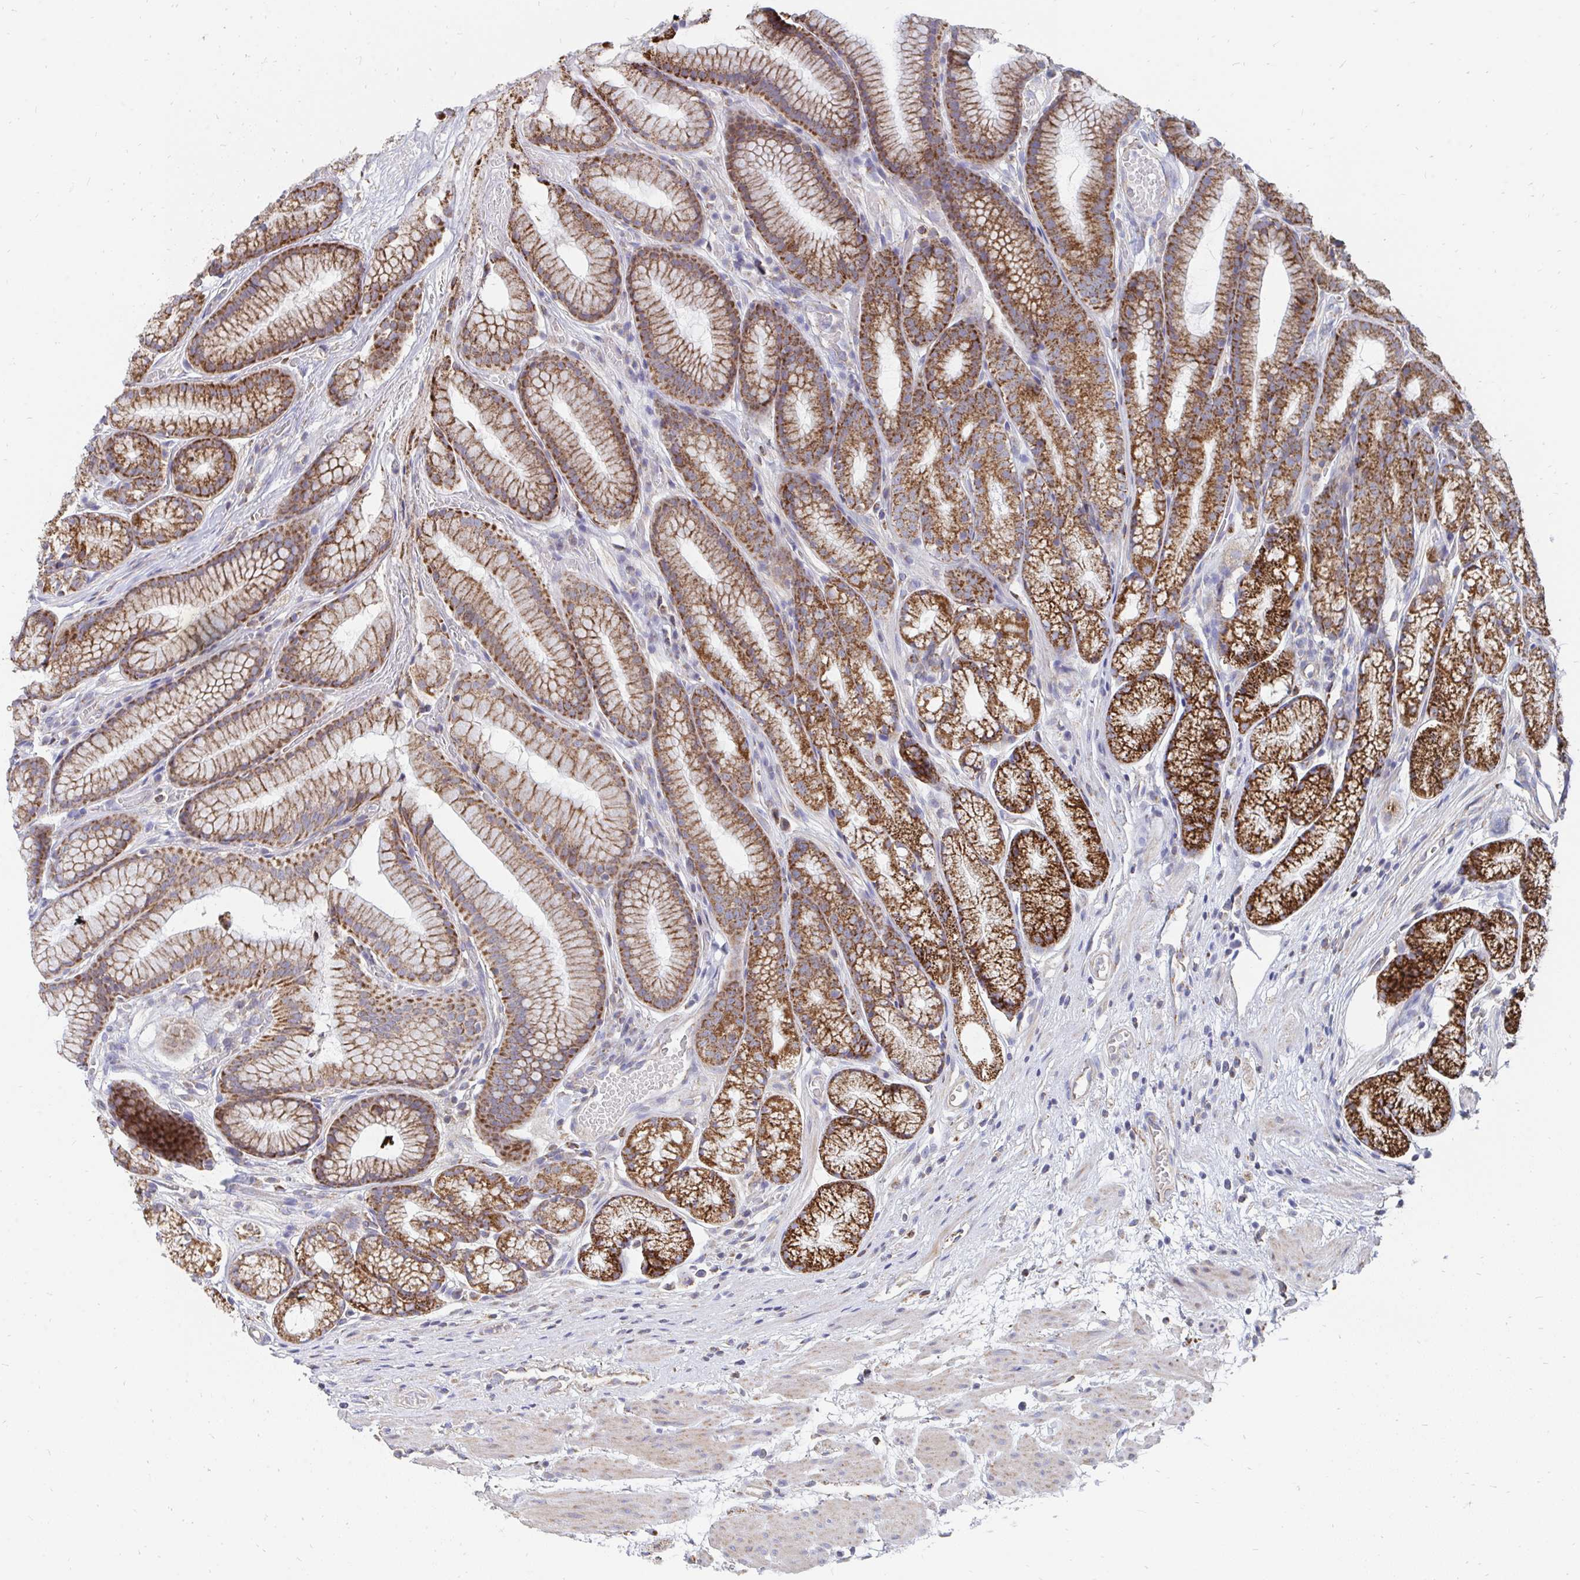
{"staining": {"intensity": "strong", "quantity": "25%-75%", "location": "cytoplasmic/membranous"}, "tissue": "stomach", "cell_type": "Glandular cells", "image_type": "normal", "snomed": [{"axis": "morphology", "description": "Normal tissue, NOS"}, {"axis": "topography", "description": "Smooth muscle"}, {"axis": "topography", "description": "Stomach"}], "caption": "The micrograph displays staining of normal stomach, revealing strong cytoplasmic/membranous protein positivity (brown color) within glandular cells.", "gene": "PC", "patient": {"sex": "male", "age": 70}}